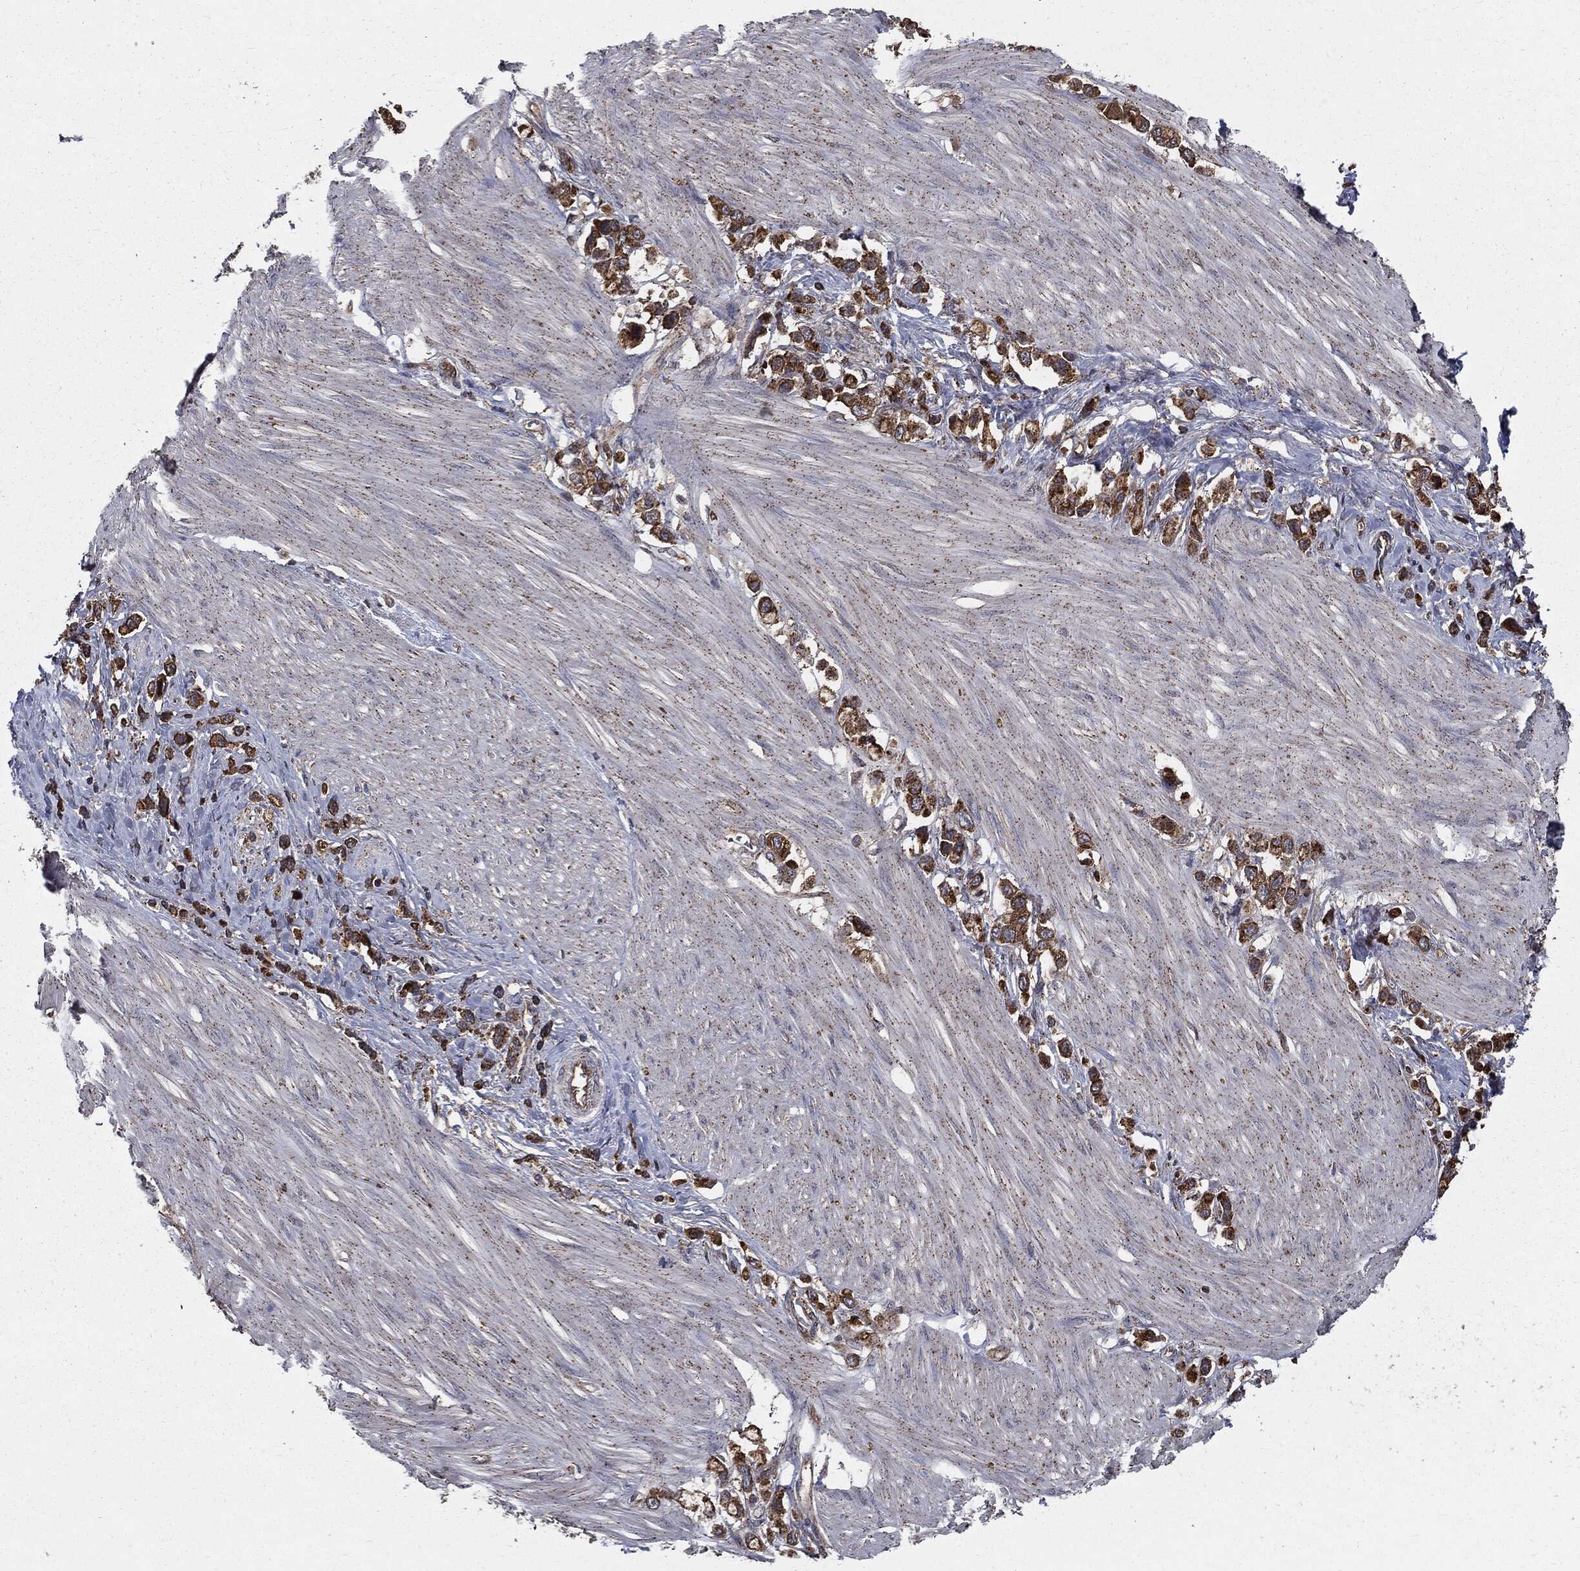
{"staining": {"intensity": "strong", "quantity": ">75%", "location": "cytoplasmic/membranous"}, "tissue": "stomach cancer", "cell_type": "Tumor cells", "image_type": "cancer", "snomed": [{"axis": "morphology", "description": "Normal tissue, NOS"}, {"axis": "morphology", "description": "Adenocarcinoma, NOS"}, {"axis": "morphology", "description": "Adenocarcinoma, High grade"}, {"axis": "topography", "description": "Stomach, upper"}, {"axis": "topography", "description": "Stomach"}], "caption": "Immunohistochemical staining of human high-grade adenocarcinoma (stomach) shows high levels of strong cytoplasmic/membranous staining in about >75% of tumor cells. Immunohistochemistry (ihc) stains the protein of interest in brown and the nuclei are stained blue.", "gene": "PDCD6IP", "patient": {"sex": "female", "age": 65}}